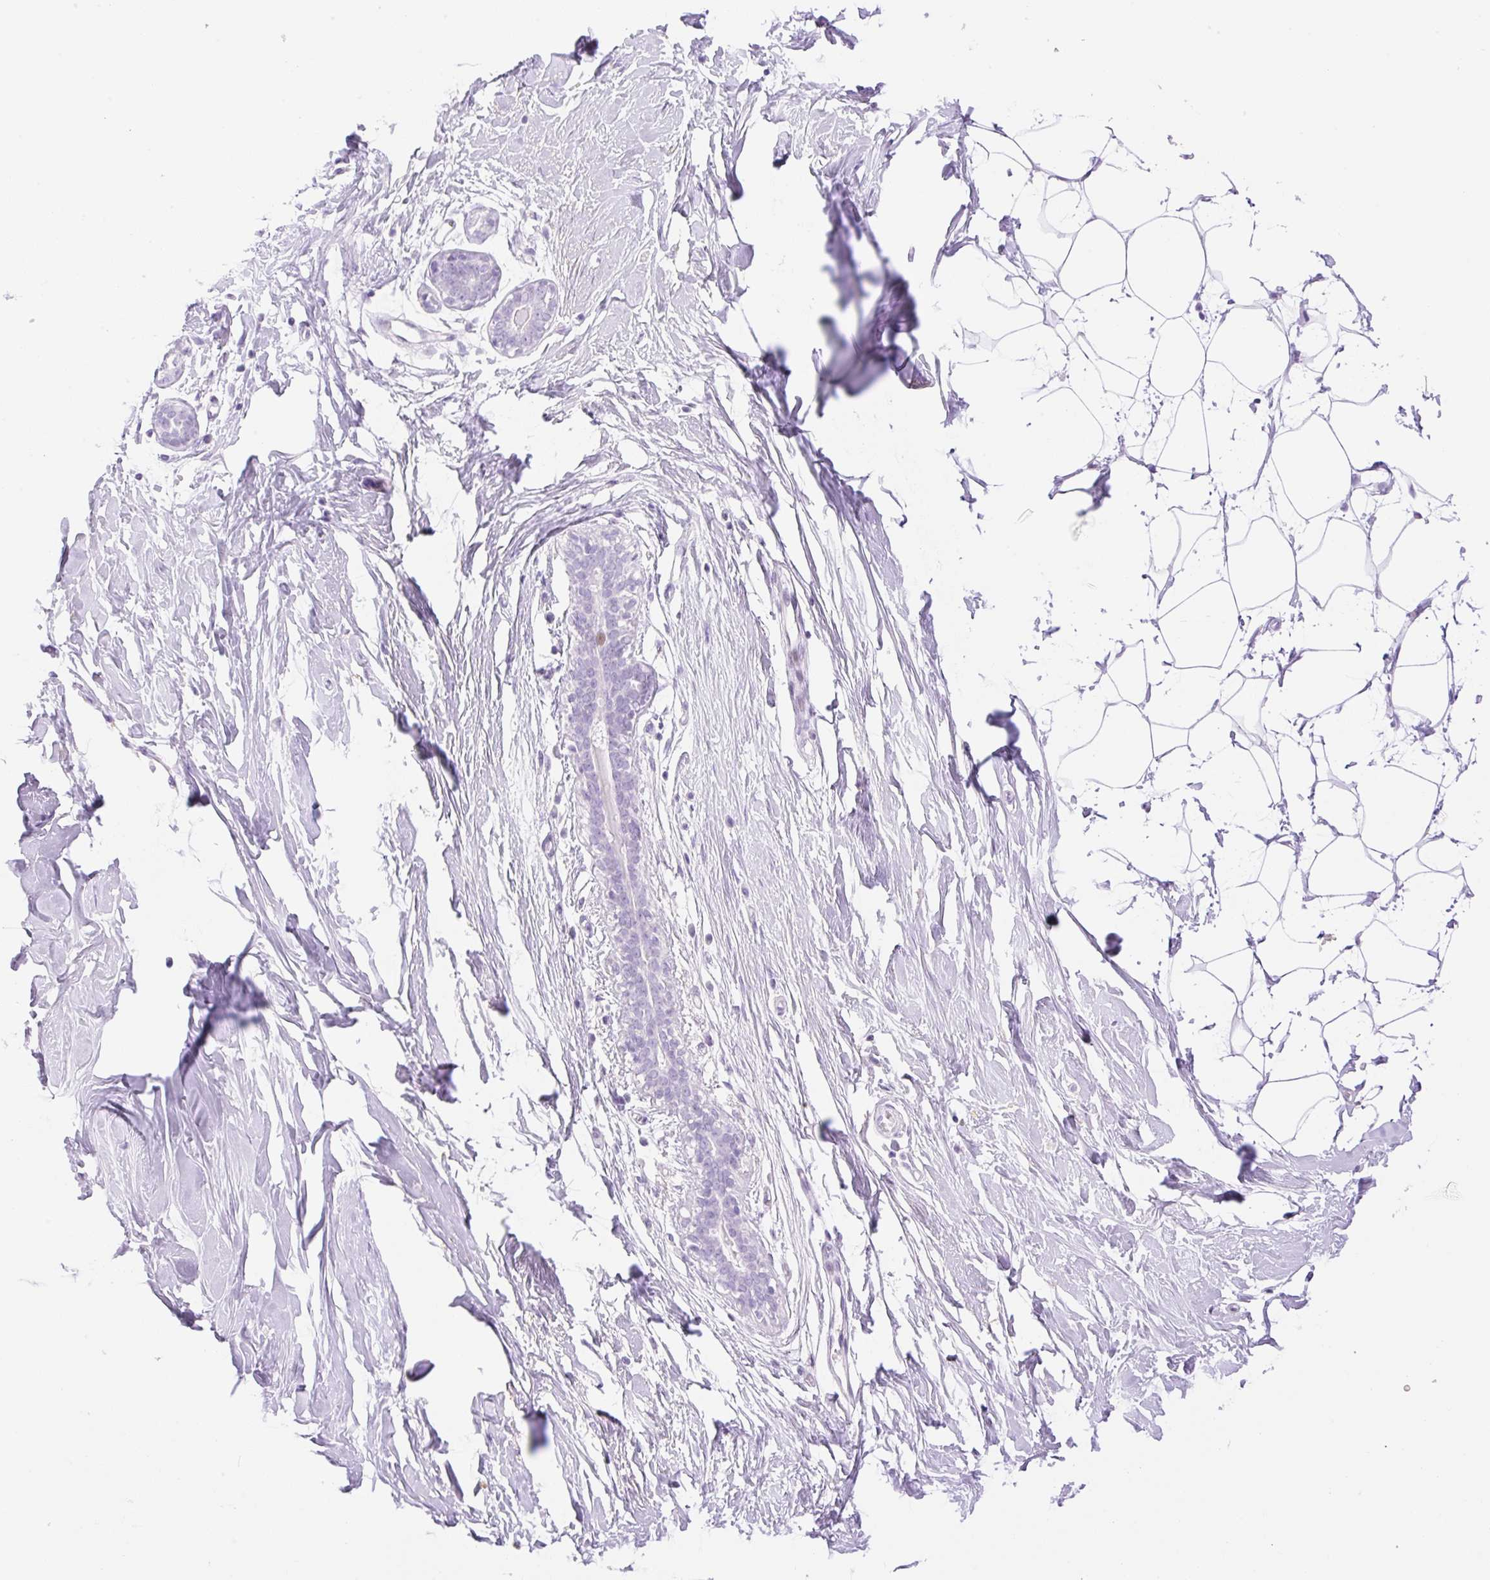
{"staining": {"intensity": "negative", "quantity": "none", "location": "none"}, "tissue": "breast", "cell_type": "Adipocytes", "image_type": "normal", "snomed": [{"axis": "morphology", "description": "Normal tissue, NOS"}, {"axis": "topography", "description": "Breast"}], "caption": "This is an immunohistochemistry (IHC) photomicrograph of normal human breast. There is no positivity in adipocytes.", "gene": "SP140L", "patient": {"sex": "female", "age": 27}}